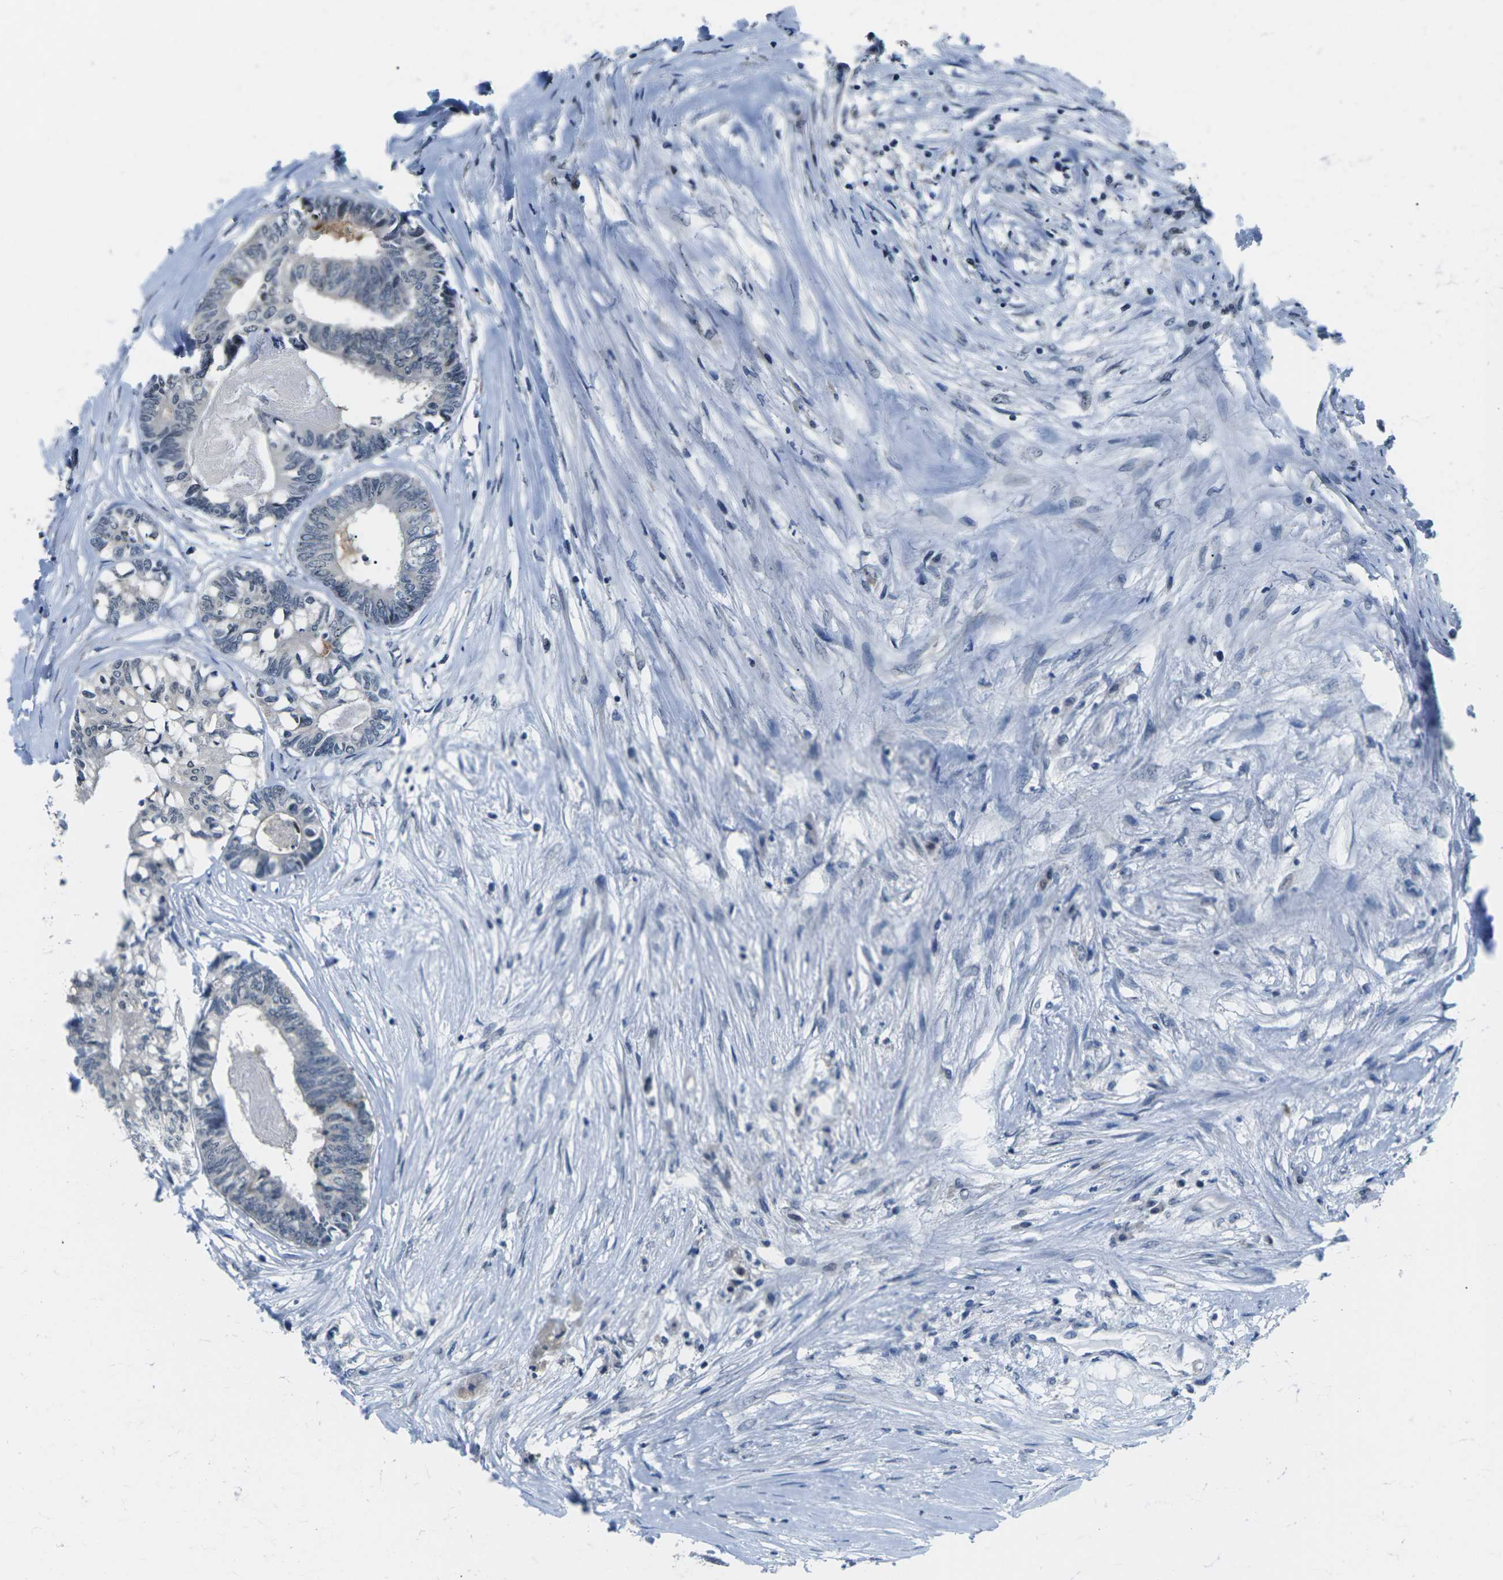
{"staining": {"intensity": "negative", "quantity": "none", "location": "none"}, "tissue": "colorectal cancer", "cell_type": "Tumor cells", "image_type": "cancer", "snomed": [{"axis": "morphology", "description": "Adenocarcinoma, NOS"}, {"axis": "topography", "description": "Rectum"}], "caption": "Immunohistochemistry micrograph of colorectal cancer (adenocarcinoma) stained for a protein (brown), which exhibits no staining in tumor cells. (Stains: DAB IHC with hematoxylin counter stain, Microscopy: brightfield microscopy at high magnification).", "gene": "NSRP1", "patient": {"sex": "male", "age": 63}}